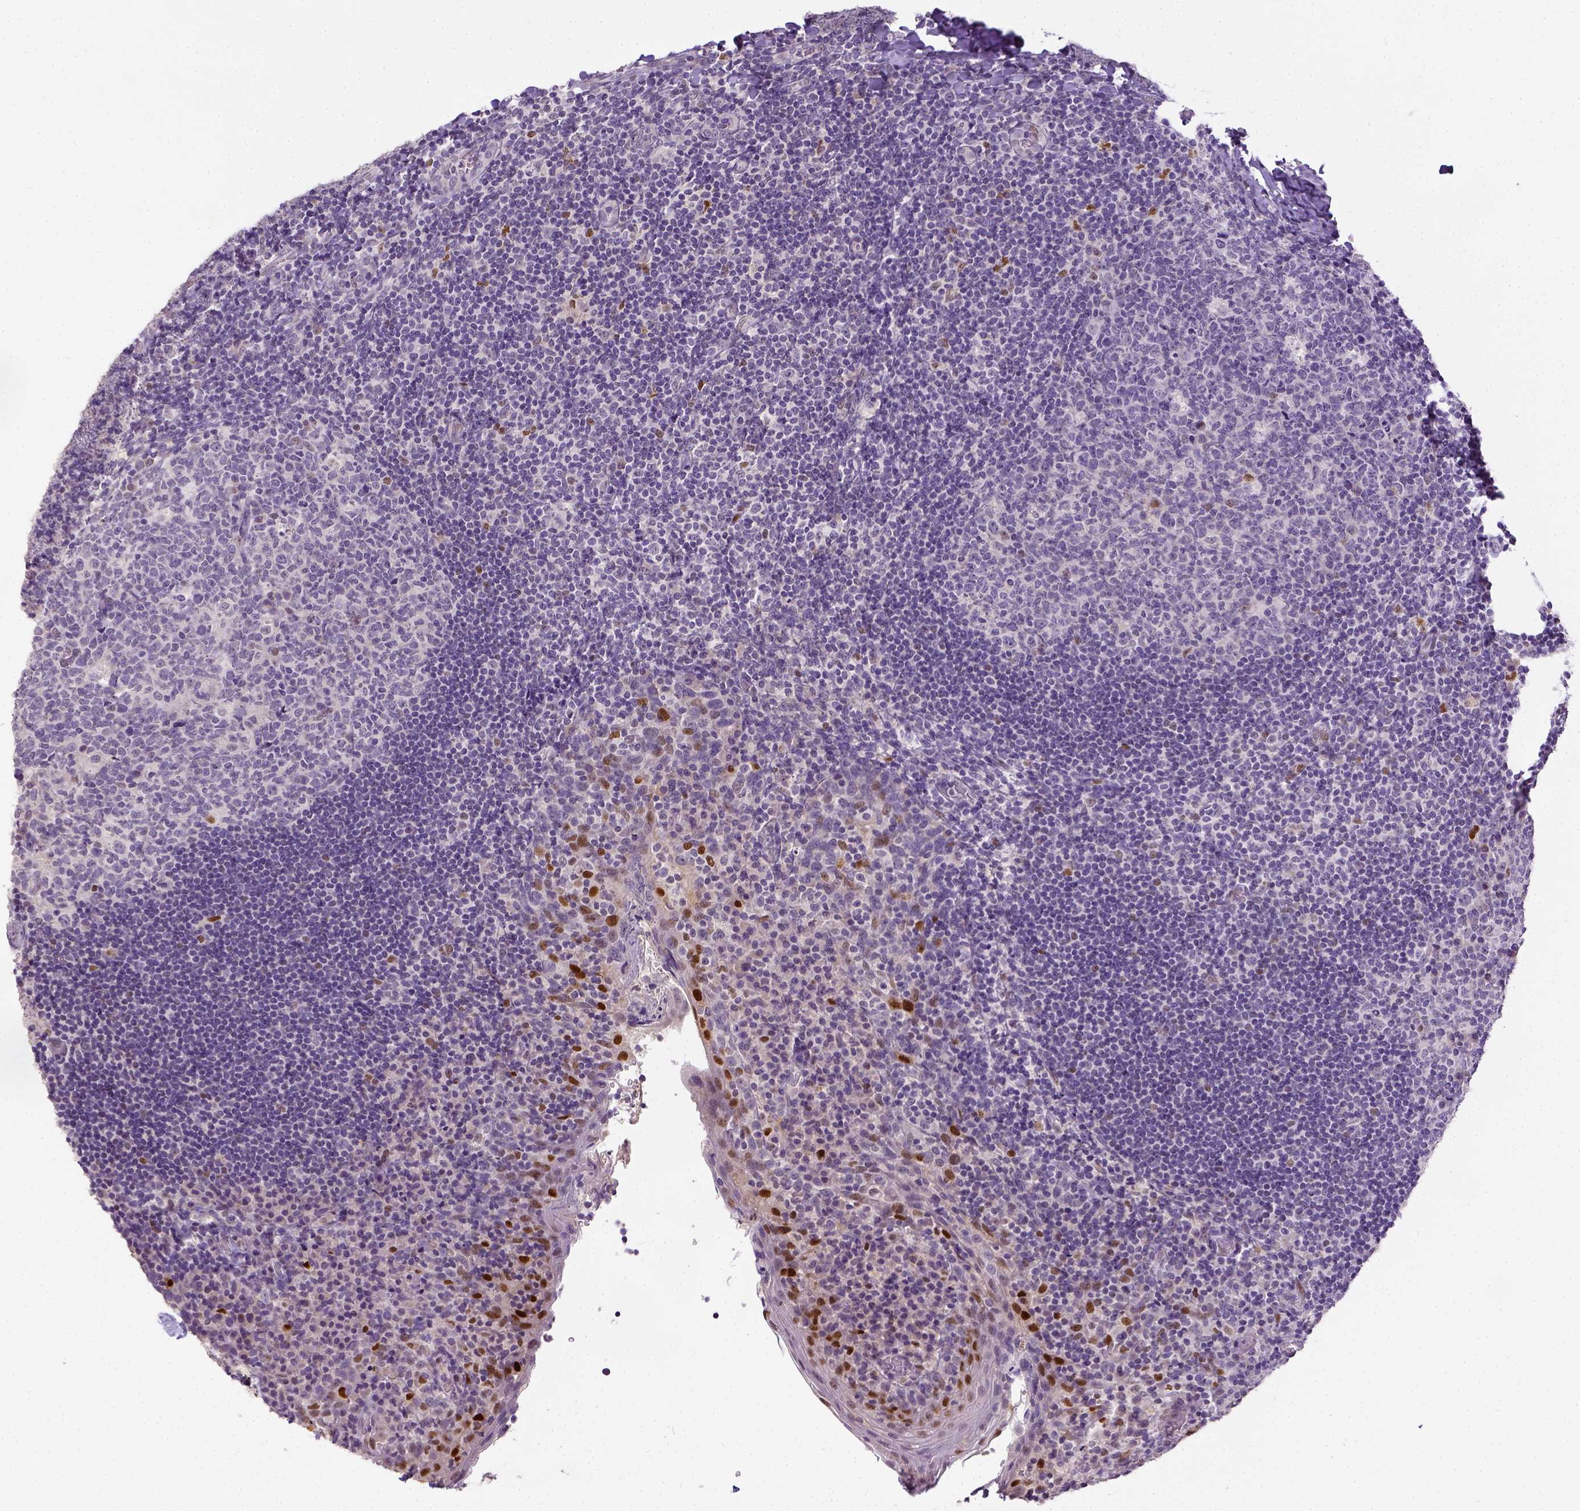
{"staining": {"intensity": "negative", "quantity": "none", "location": "none"}, "tissue": "tonsil", "cell_type": "Germinal center cells", "image_type": "normal", "snomed": [{"axis": "morphology", "description": "Normal tissue, NOS"}, {"axis": "topography", "description": "Tonsil"}], "caption": "An image of tonsil stained for a protein shows no brown staining in germinal center cells. (Stains: DAB (3,3'-diaminobenzidine) IHC with hematoxylin counter stain, Microscopy: brightfield microscopy at high magnification).", "gene": "CDKN1A", "patient": {"sex": "male", "age": 17}}